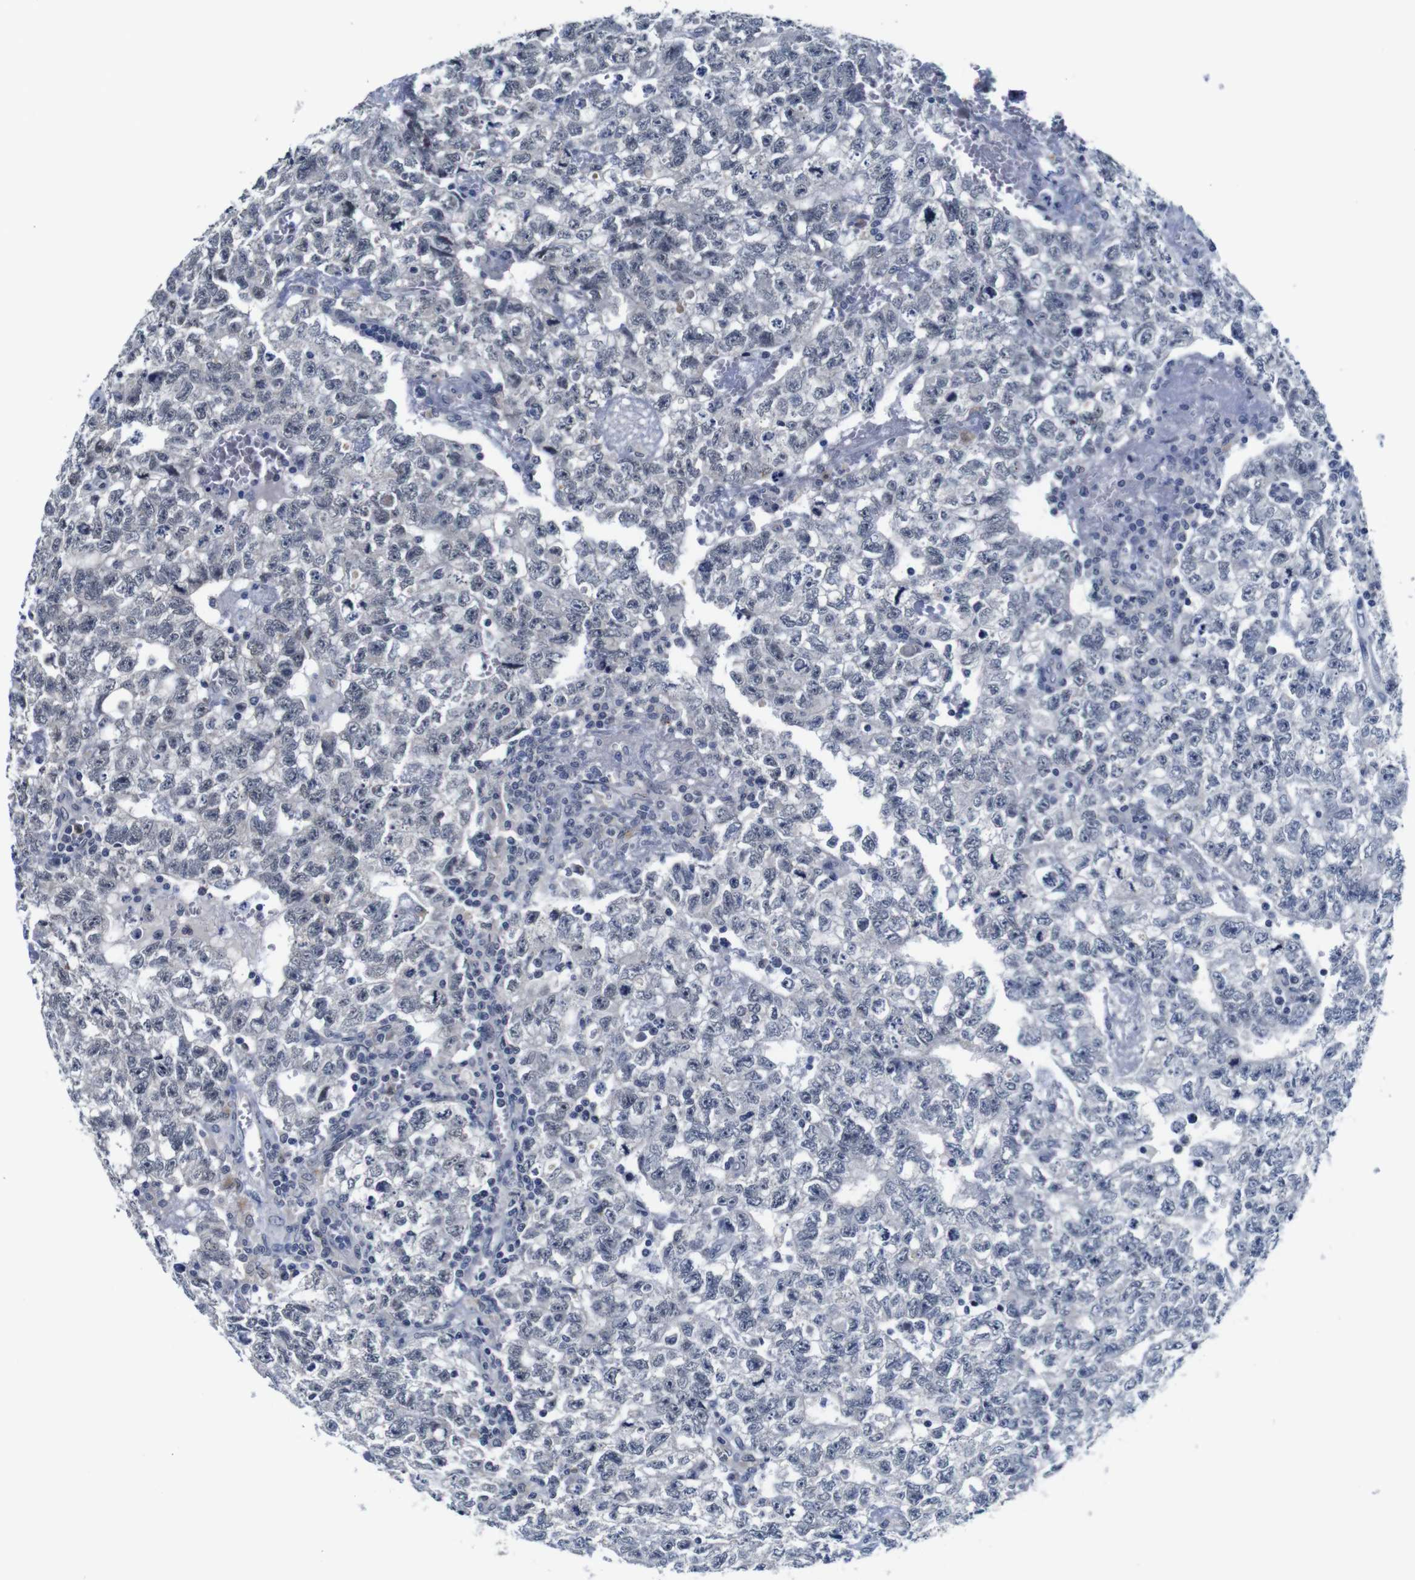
{"staining": {"intensity": "negative", "quantity": "none", "location": "none"}, "tissue": "testis cancer", "cell_type": "Tumor cells", "image_type": "cancer", "snomed": [{"axis": "morphology", "description": "Seminoma, NOS"}, {"axis": "morphology", "description": "Carcinoma, Embryonal, NOS"}, {"axis": "topography", "description": "Testis"}], "caption": "IHC of human seminoma (testis) exhibits no expression in tumor cells.", "gene": "NTRK3", "patient": {"sex": "male", "age": 38}}